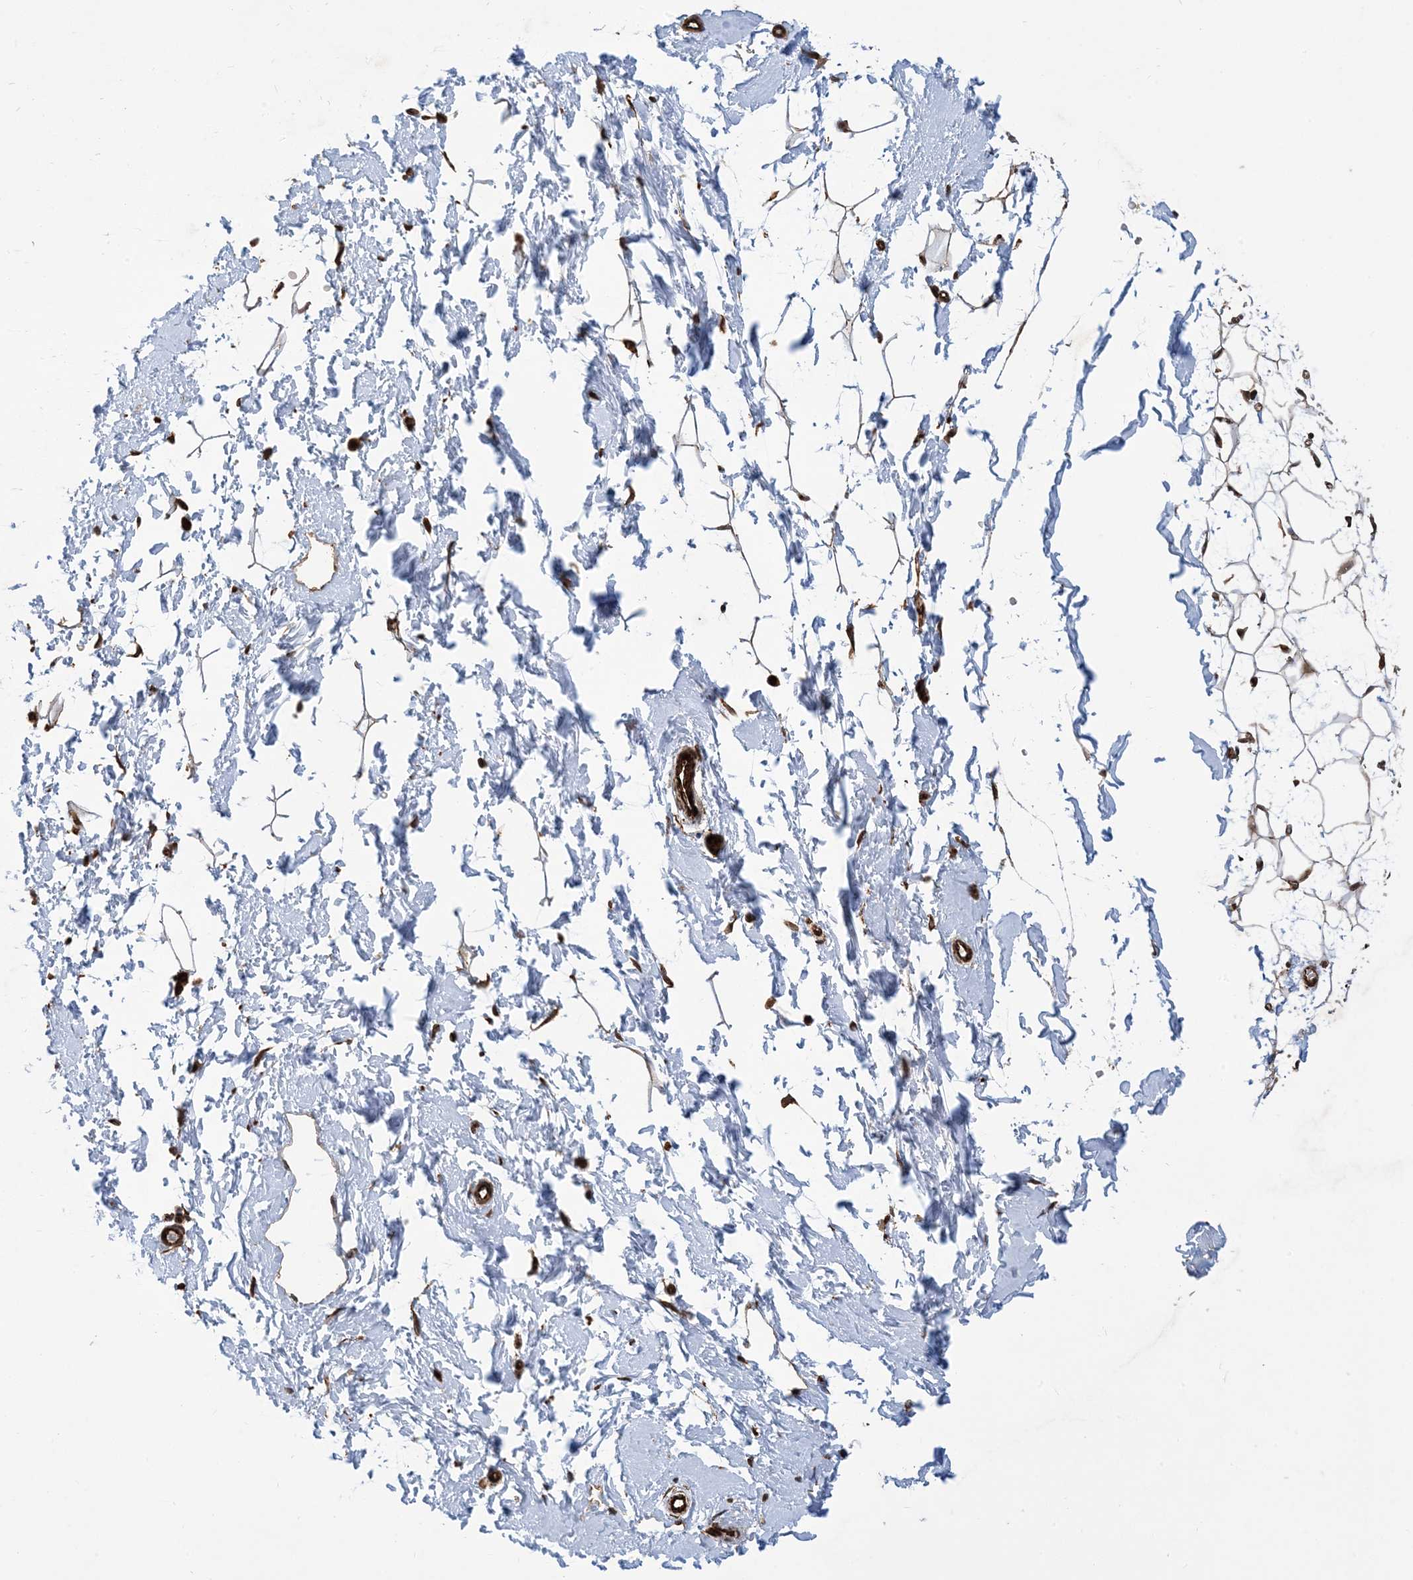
{"staining": {"intensity": "moderate", "quantity": "25%-75%", "location": "cytoplasmic/membranous"}, "tissue": "adipose tissue", "cell_type": "Adipocytes", "image_type": "normal", "snomed": [{"axis": "morphology", "description": "Normal tissue, NOS"}, {"axis": "topography", "description": "Breast"}], "caption": "Protein staining reveals moderate cytoplasmic/membranous positivity in approximately 25%-75% of adipocytes in unremarkable adipose tissue.", "gene": "FAM9B", "patient": {"sex": "female", "age": 23}}